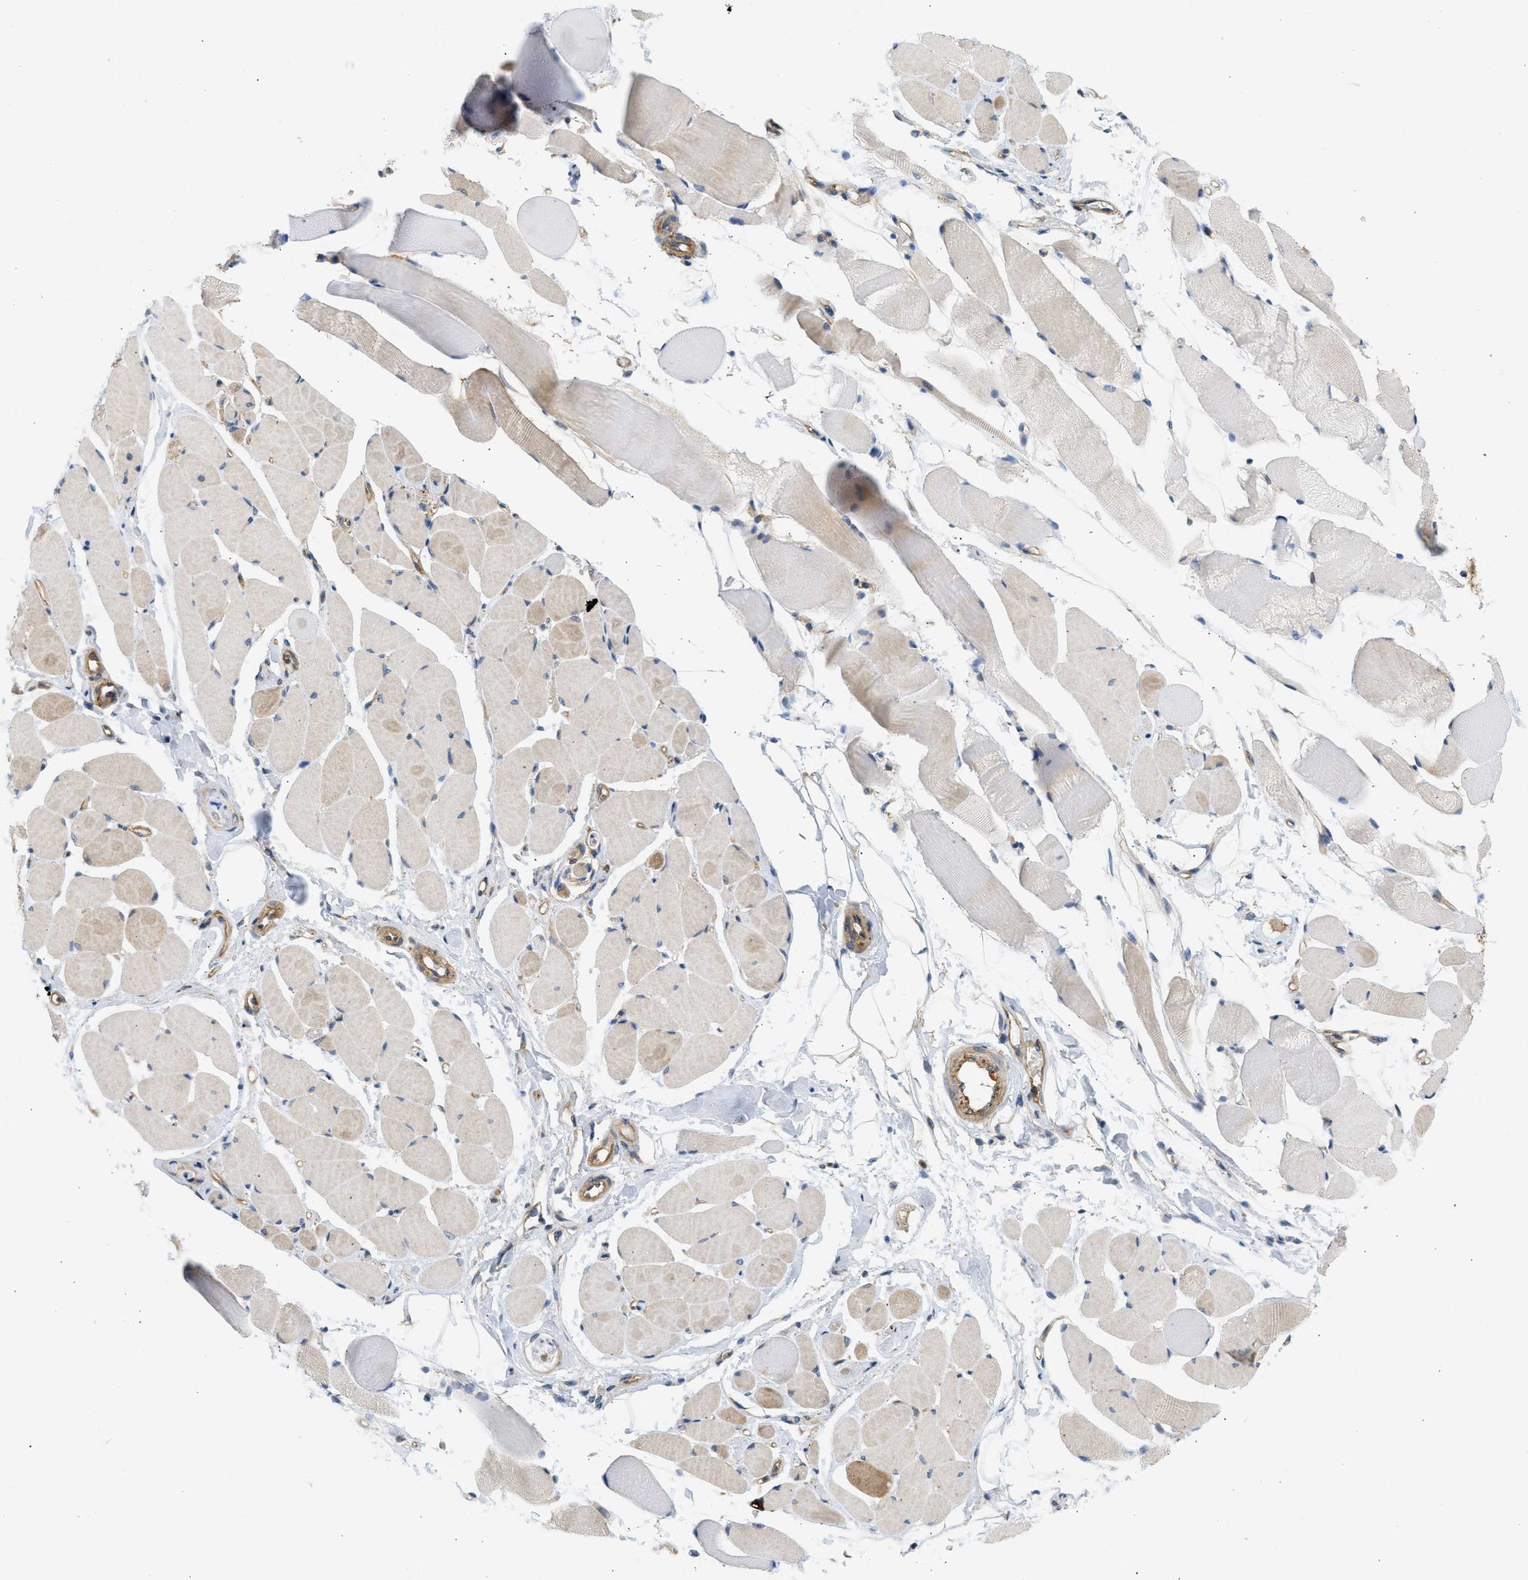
{"staining": {"intensity": "weak", "quantity": "25%-75%", "location": "cytoplasmic/membranous"}, "tissue": "skeletal muscle", "cell_type": "Myocytes", "image_type": "normal", "snomed": [{"axis": "morphology", "description": "Normal tissue, NOS"}, {"axis": "topography", "description": "Skeletal muscle"}, {"axis": "topography", "description": "Peripheral nerve tissue"}], "caption": "IHC (DAB) staining of unremarkable human skeletal muscle shows weak cytoplasmic/membranous protein expression in approximately 25%-75% of myocytes.", "gene": "STRN", "patient": {"sex": "female", "age": 84}}